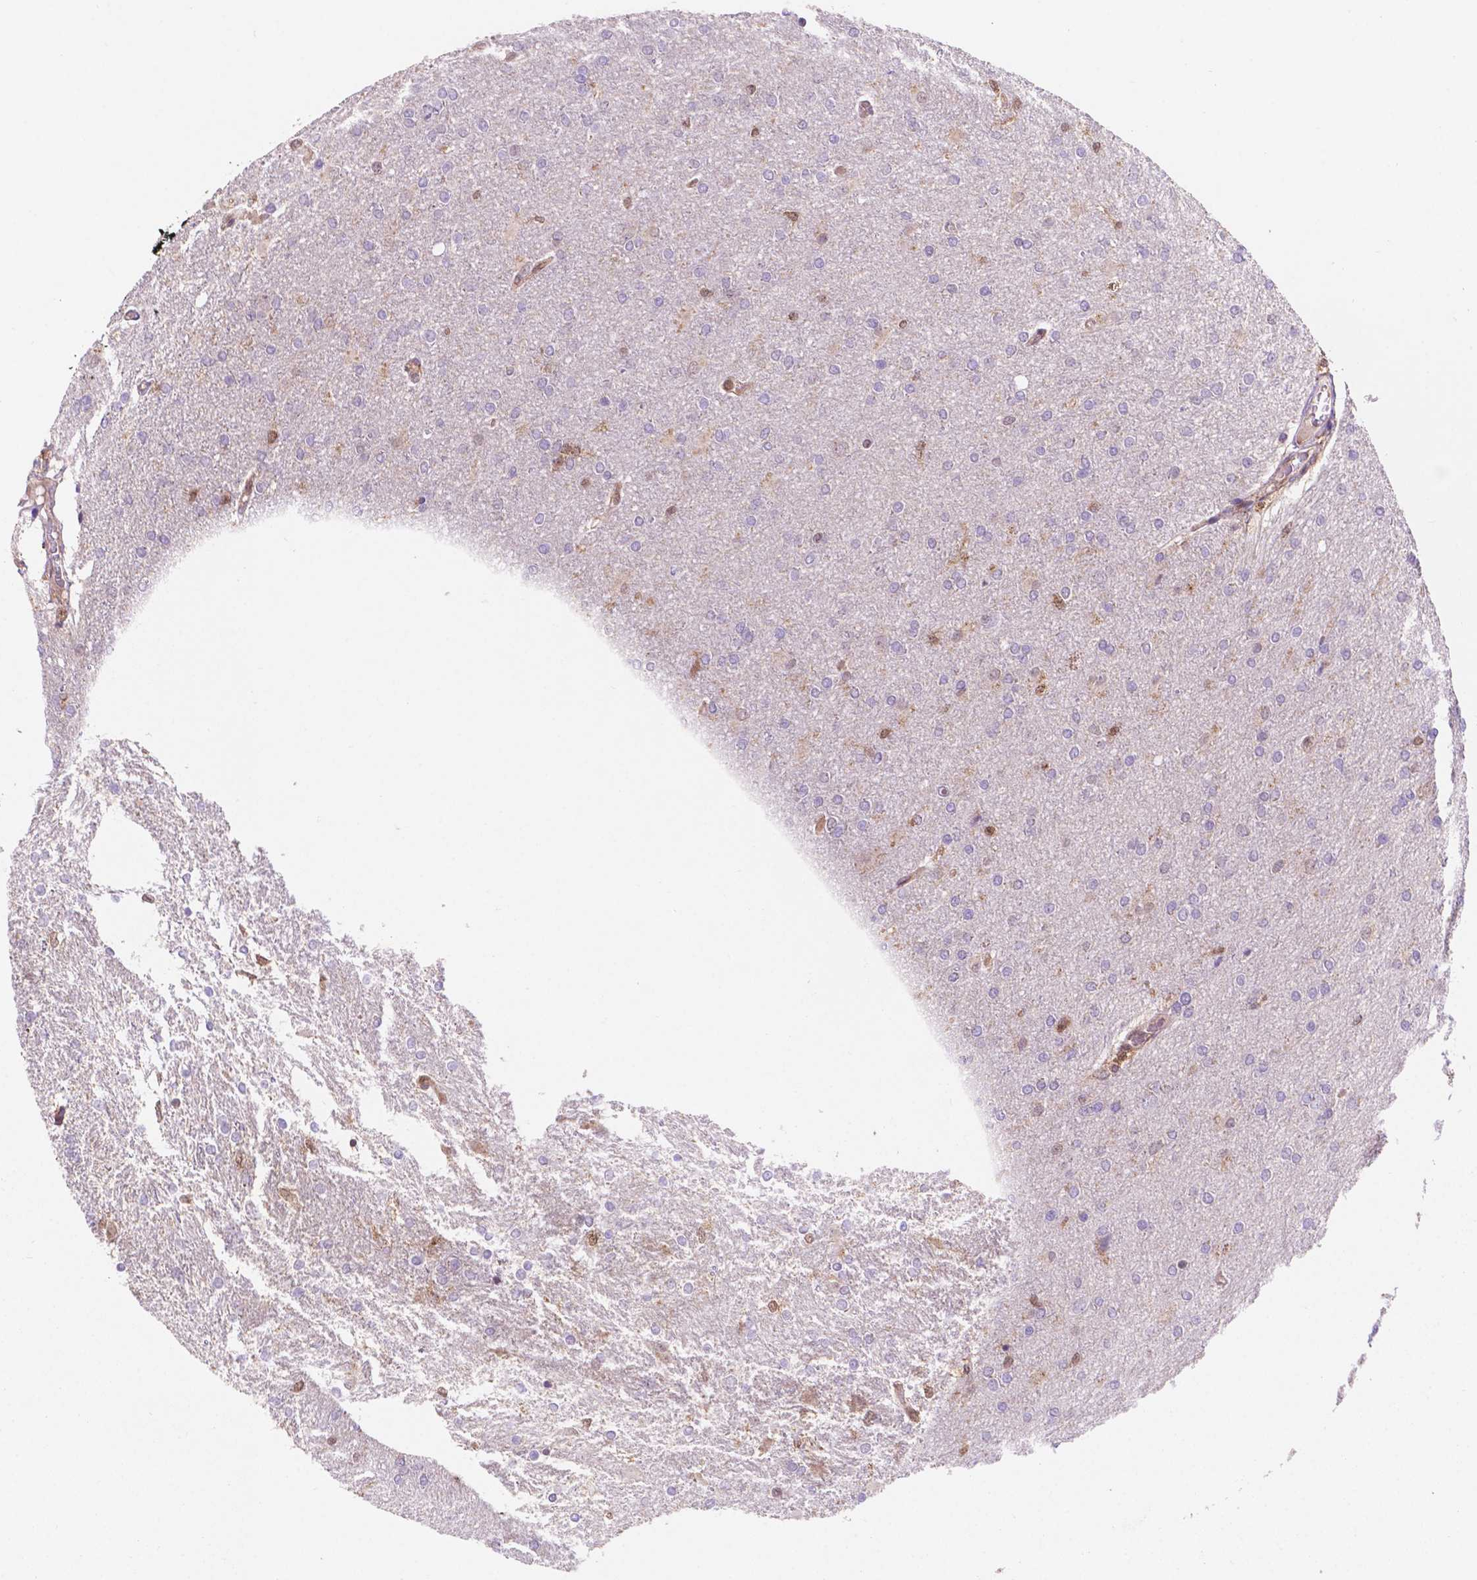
{"staining": {"intensity": "negative", "quantity": "none", "location": "none"}, "tissue": "glioma", "cell_type": "Tumor cells", "image_type": "cancer", "snomed": [{"axis": "morphology", "description": "Glioma, malignant, High grade"}, {"axis": "topography", "description": "Cerebral cortex"}], "caption": "DAB immunohistochemical staining of glioma exhibits no significant expression in tumor cells.", "gene": "UBE2L6", "patient": {"sex": "male", "age": 70}}